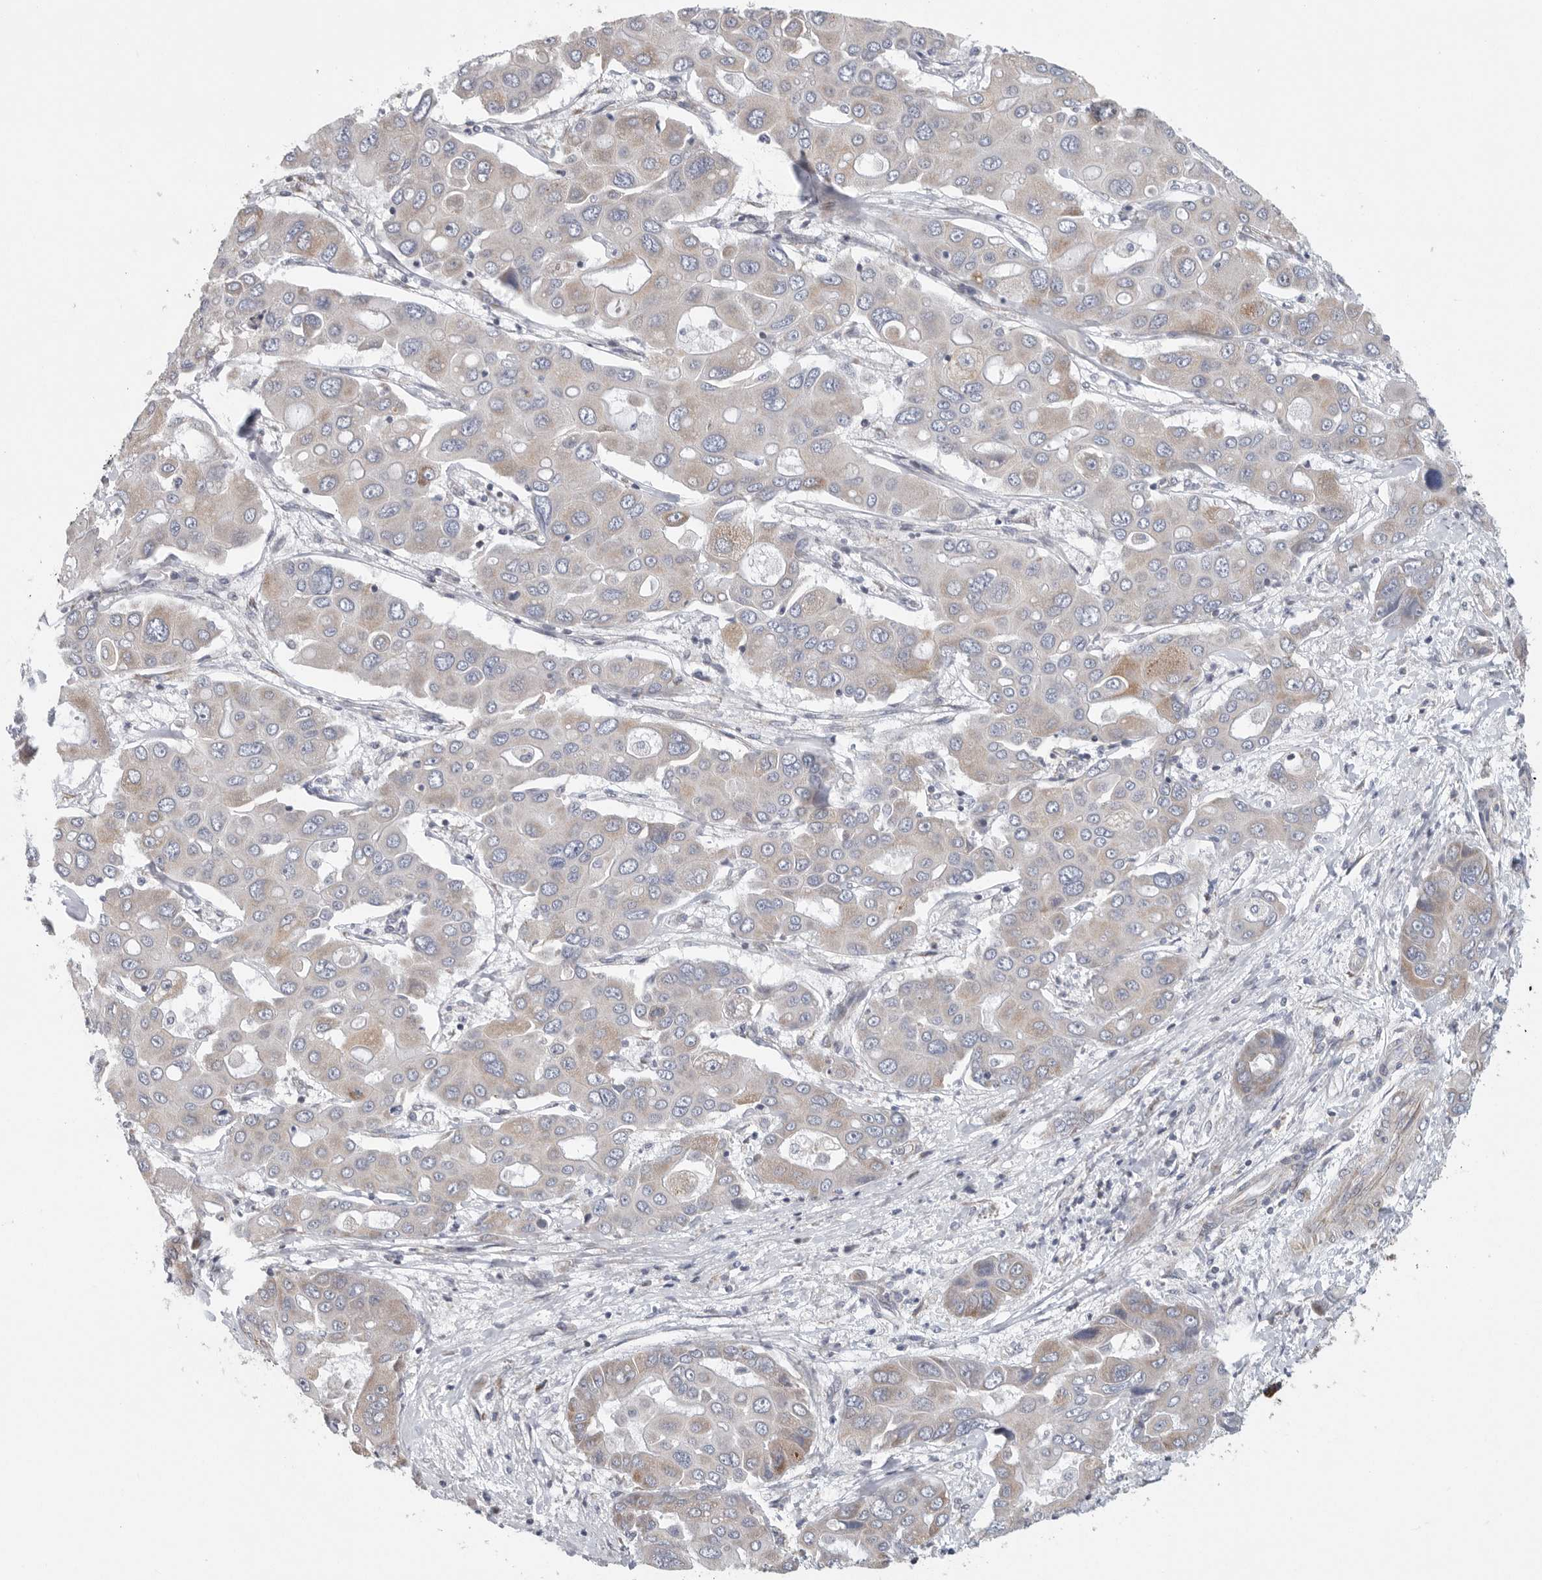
{"staining": {"intensity": "weak", "quantity": "<25%", "location": "cytoplasmic/membranous"}, "tissue": "liver cancer", "cell_type": "Tumor cells", "image_type": "cancer", "snomed": [{"axis": "morphology", "description": "Cholangiocarcinoma"}, {"axis": "topography", "description": "Liver"}], "caption": "Tumor cells show no significant expression in liver cholangiocarcinoma.", "gene": "FKBP8", "patient": {"sex": "male", "age": 67}}